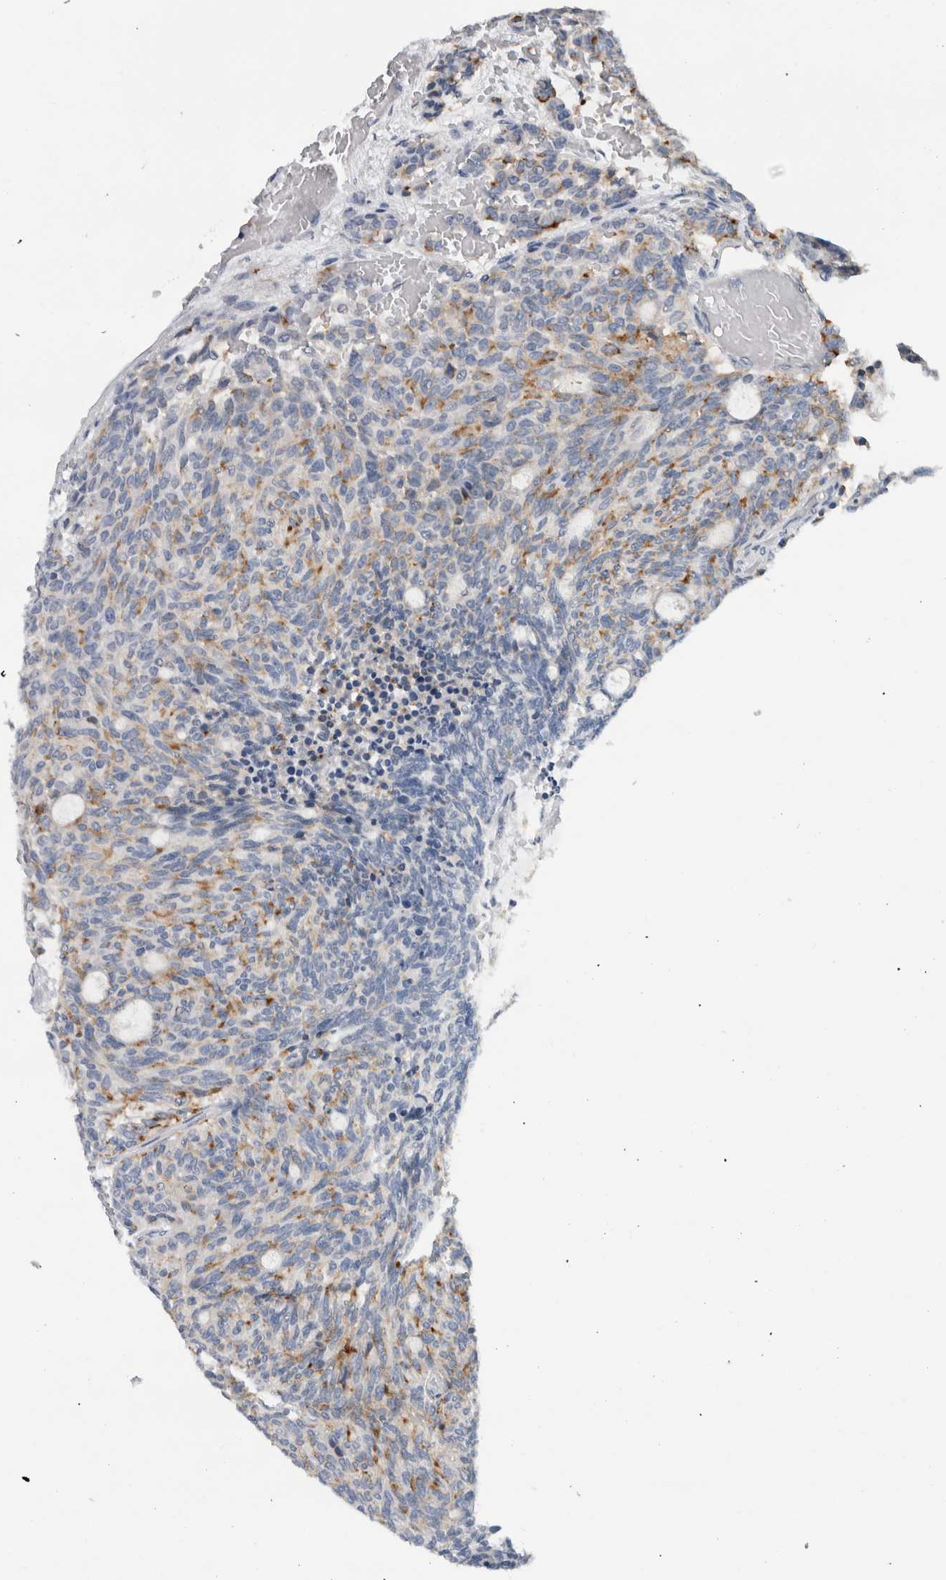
{"staining": {"intensity": "moderate", "quantity": "<25%", "location": "cytoplasmic/membranous"}, "tissue": "carcinoid", "cell_type": "Tumor cells", "image_type": "cancer", "snomed": [{"axis": "morphology", "description": "Carcinoid, malignant, NOS"}, {"axis": "topography", "description": "Pancreas"}], "caption": "Malignant carcinoid tissue demonstrates moderate cytoplasmic/membranous positivity in about <25% of tumor cells", "gene": "CD63", "patient": {"sex": "female", "age": 54}}